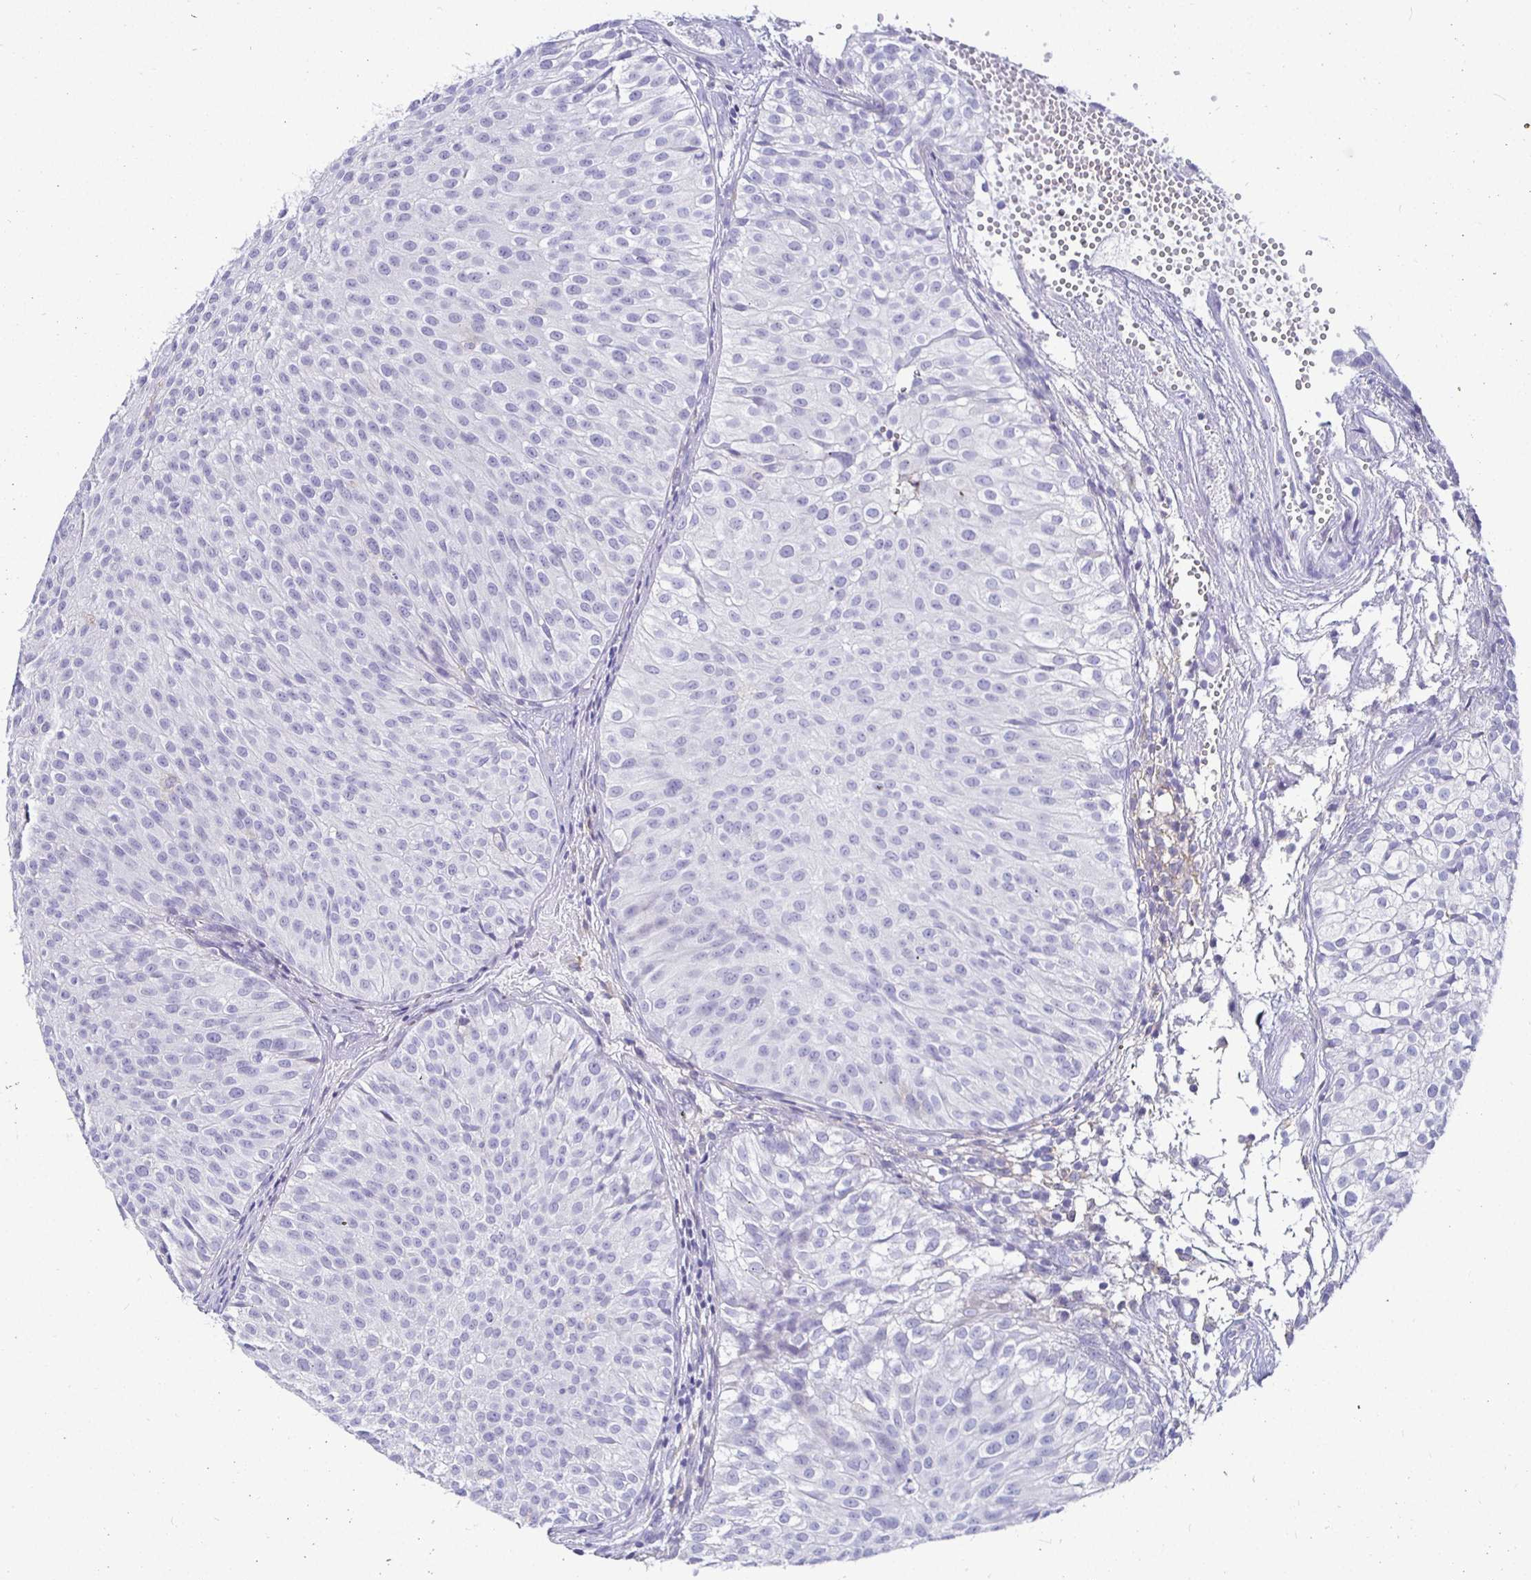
{"staining": {"intensity": "negative", "quantity": "none", "location": "none"}, "tissue": "urothelial cancer", "cell_type": "Tumor cells", "image_type": "cancer", "snomed": [{"axis": "morphology", "description": "Urothelial carcinoma, Low grade"}, {"axis": "topography", "description": "Urinary bladder"}], "caption": "Image shows no protein positivity in tumor cells of low-grade urothelial carcinoma tissue.", "gene": "SIRPA", "patient": {"sex": "male", "age": 70}}